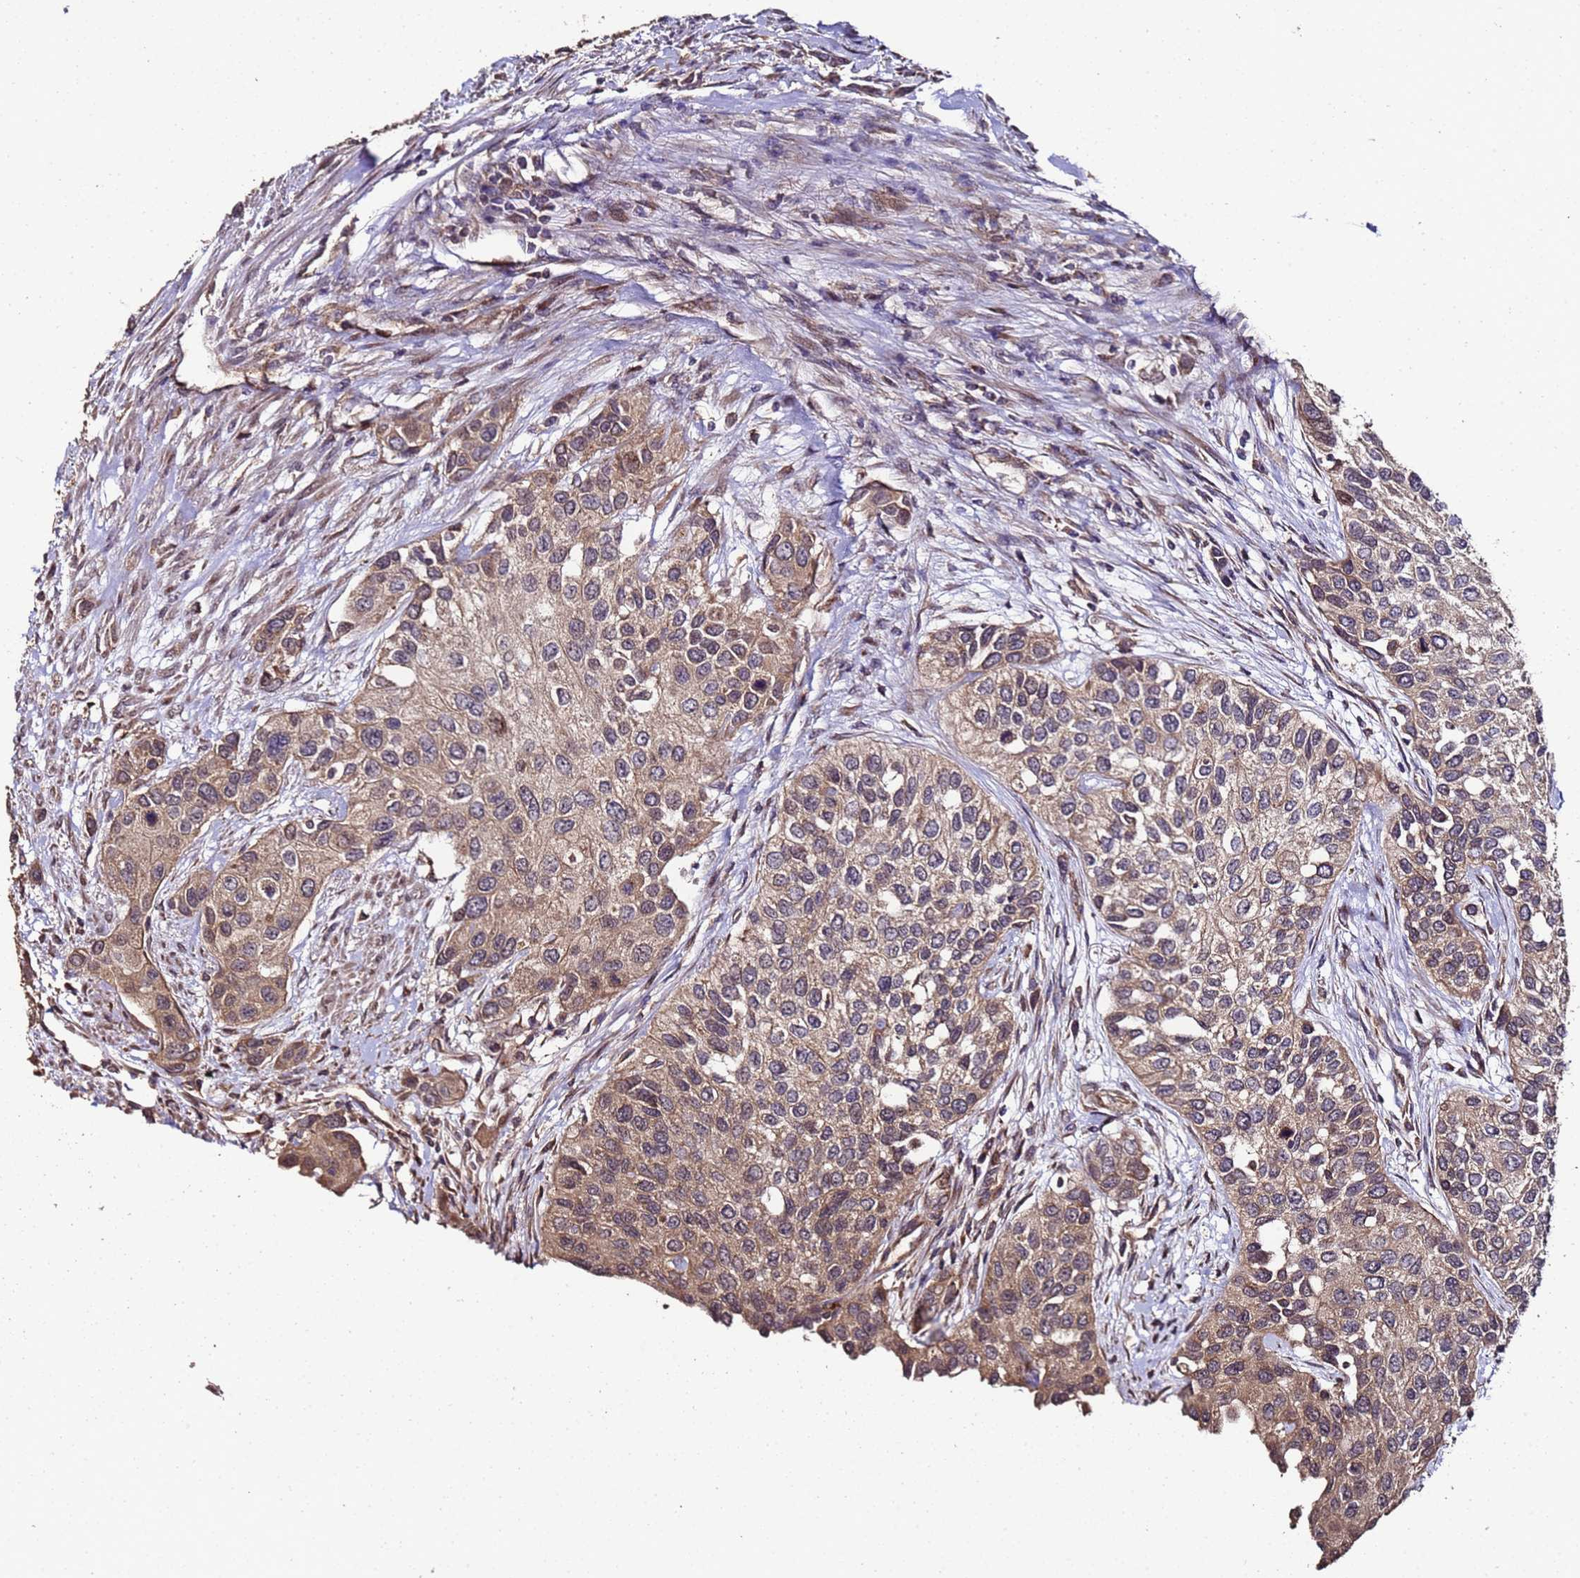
{"staining": {"intensity": "weak", "quantity": ">75%", "location": "cytoplasmic/membranous"}, "tissue": "urothelial cancer", "cell_type": "Tumor cells", "image_type": "cancer", "snomed": [{"axis": "morphology", "description": "Normal tissue, NOS"}, {"axis": "morphology", "description": "Urothelial carcinoma, High grade"}, {"axis": "topography", "description": "Vascular tissue"}, {"axis": "topography", "description": "Urinary bladder"}], "caption": "Tumor cells exhibit low levels of weak cytoplasmic/membranous staining in about >75% of cells in urothelial cancer.", "gene": "PRODH", "patient": {"sex": "female", "age": 56}}